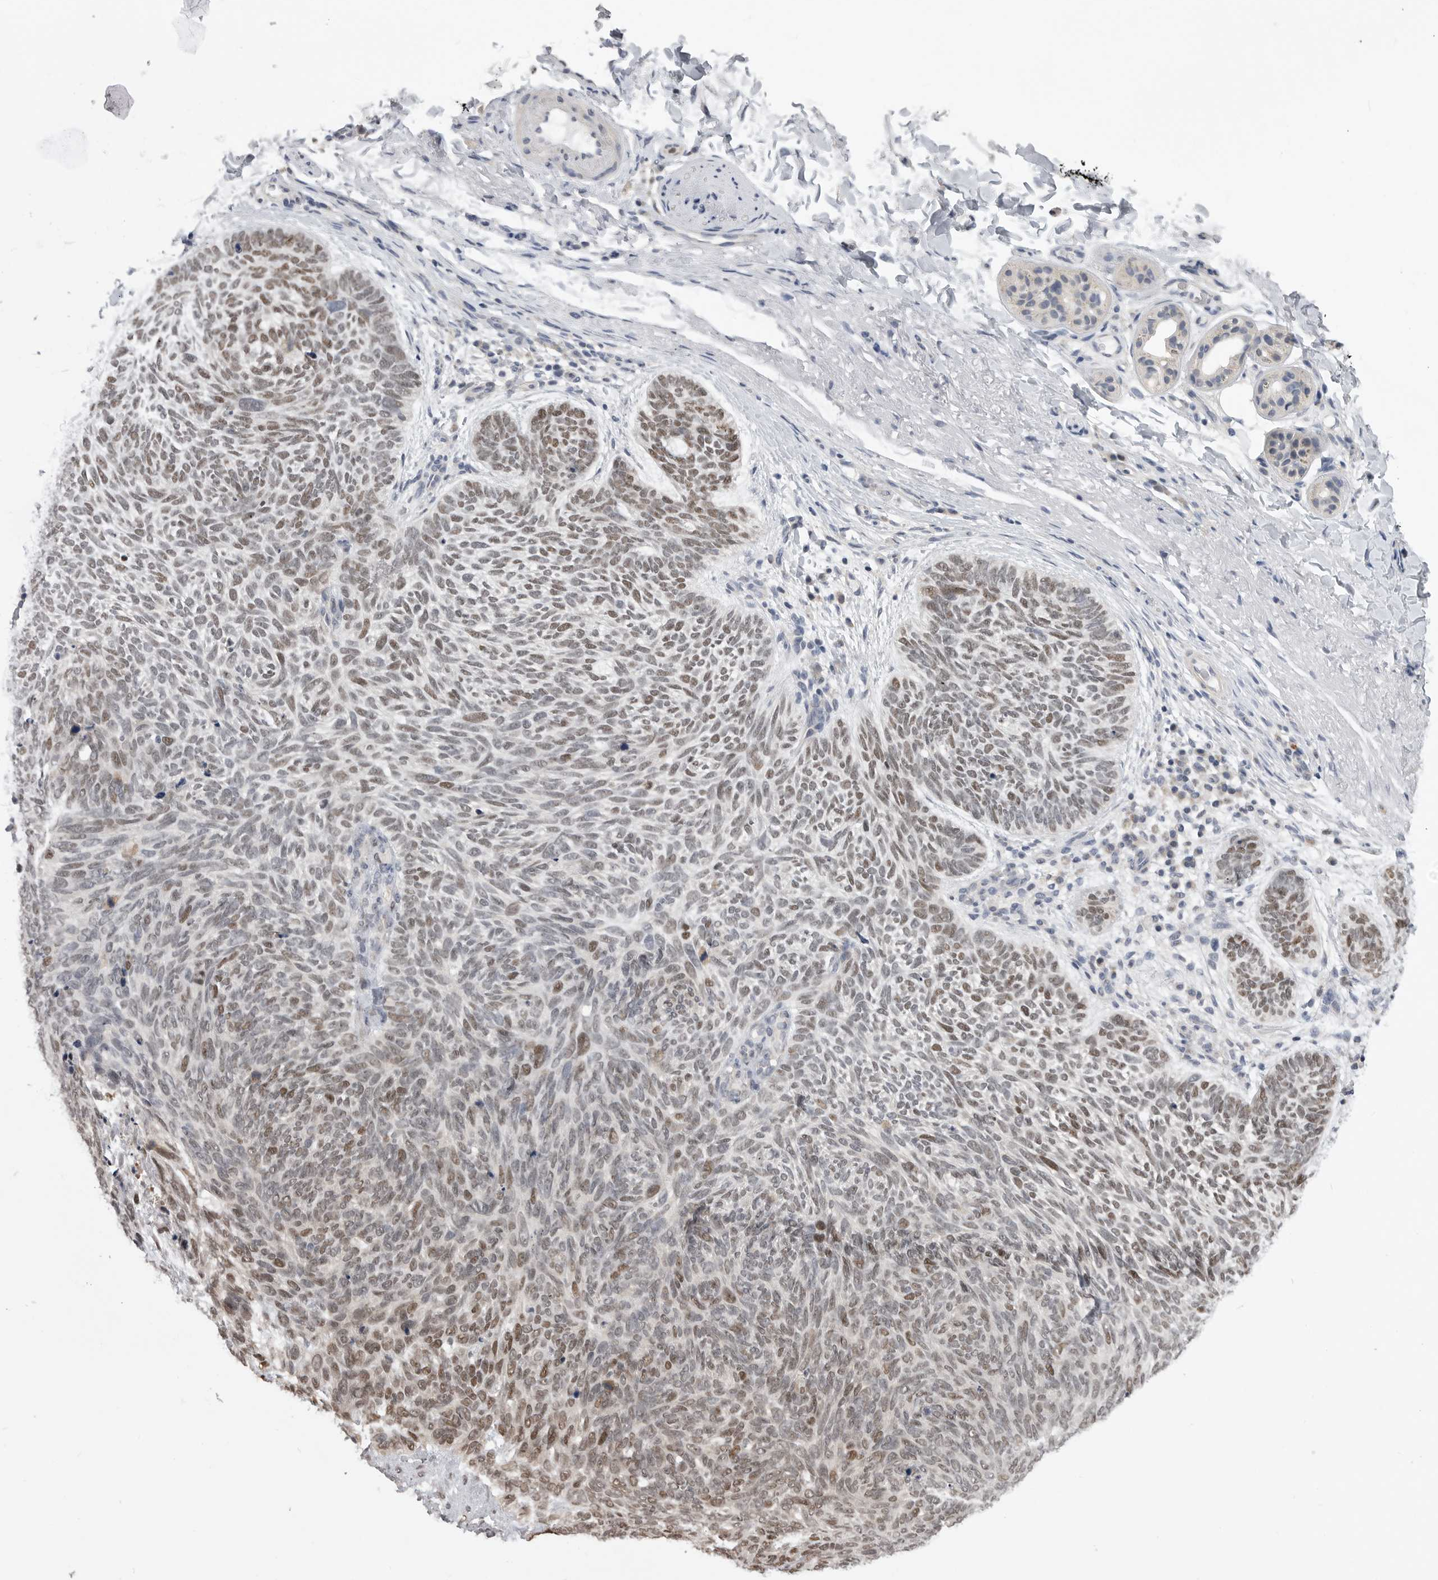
{"staining": {"intensity": "moderate", "quantity": "25%-75%", "location": "nuclear"}, "tissue": "skin cancer", "cell_type": "Tumor cells", "image_type": "cancer", "snomed": [{"axis": "morphology", "description": "Basal cell carcinoma"}, {"axis": "topography", "description": "Skin"}], "caption": "Immunohistochemical staining of skin basal cell carcinoma demonstrates moderate nuclear protein expression in about 25%-75% of tumor cells.", "gene": "SMARCC1", "patient": {"sex": "female", "age": 85}}